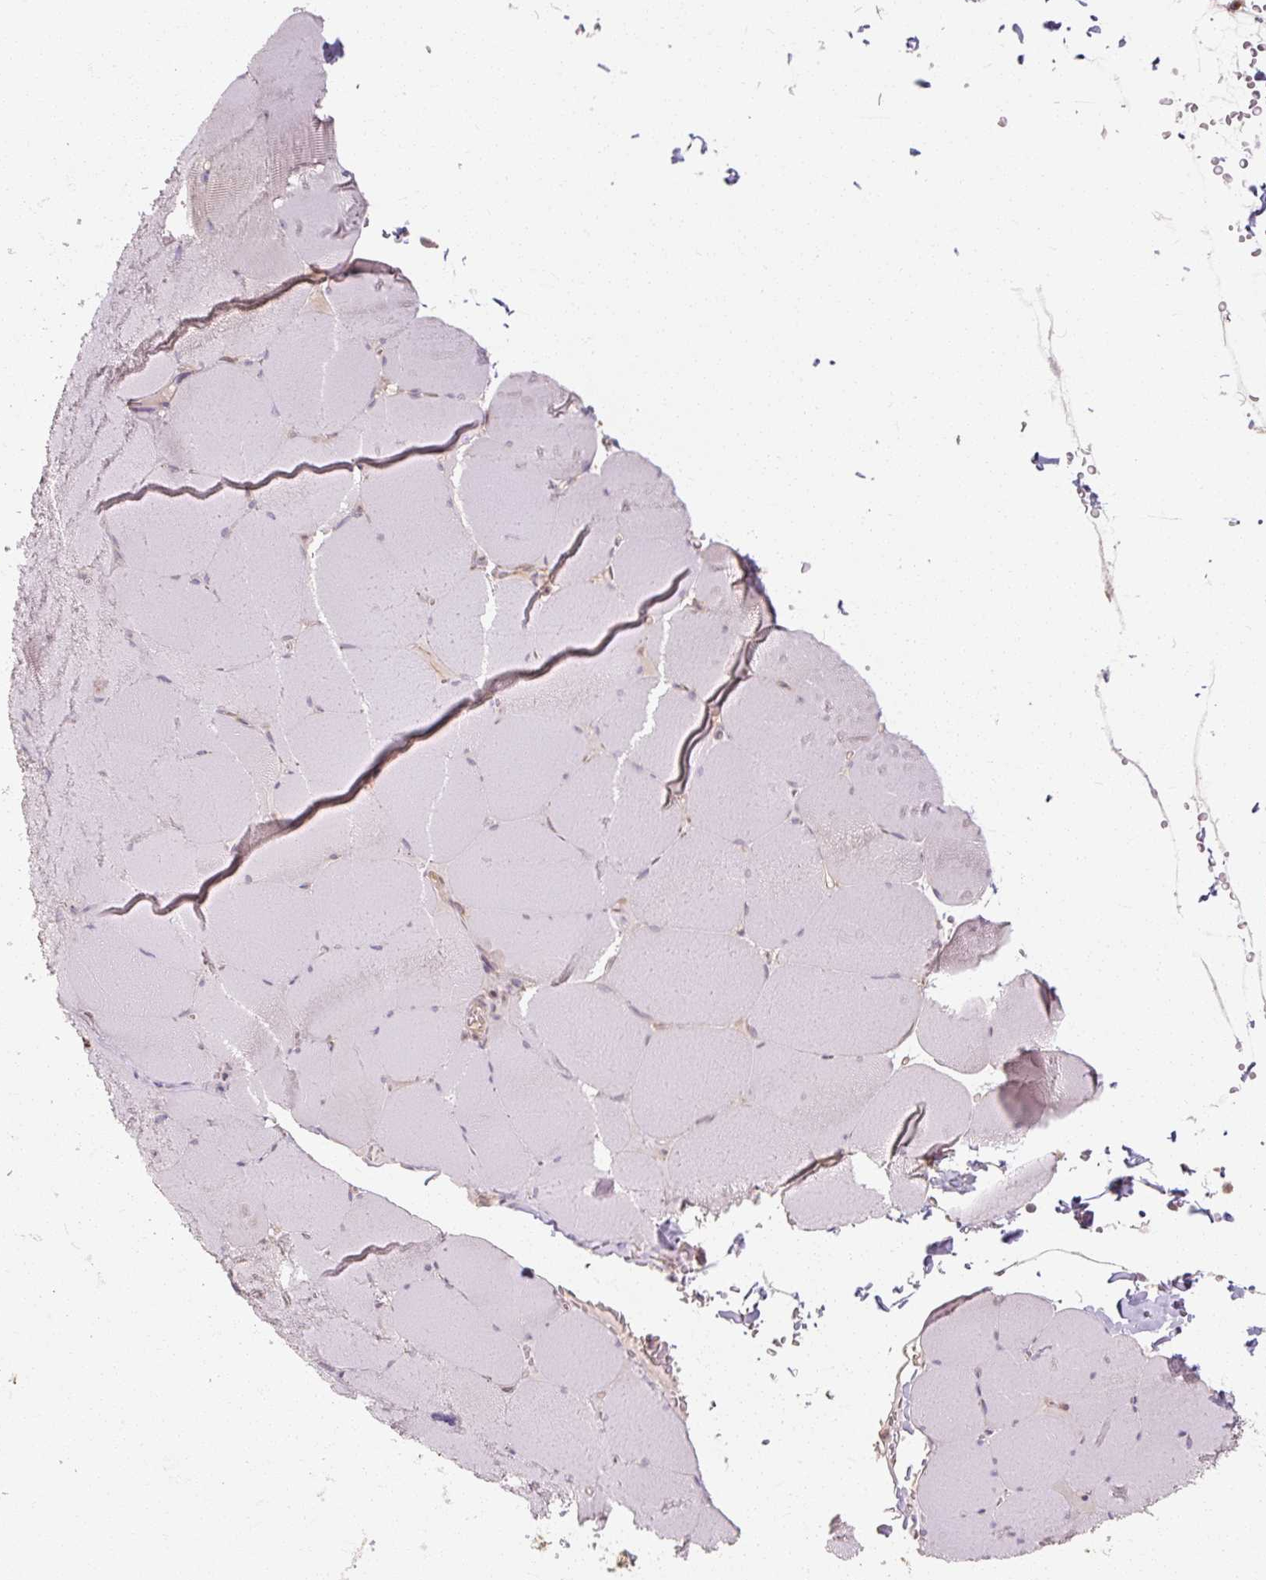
{"staining": {"intensity": "weak", "quantity": "<25%", "location": "cytoplasmic/membranous"}, "tissue": "skeletal muscle", "cell_type": "Myocytes", "image_type": "normal", "snomed": [{"axis": "morphology", "description": "Normal tissue, NOS"}, {"axis": "topography", "description": "Skeletal muscle"}, {"axis": "topography", "description": "Head-Neck"}], "caption": "IHC histopathology image of benign skeletal muscle: skeletal muscle stained with DAB reveals no significant protein staining in myocytes.", "gene": "RB1CC1", "patient": {"sex": "male", "age": 66}}